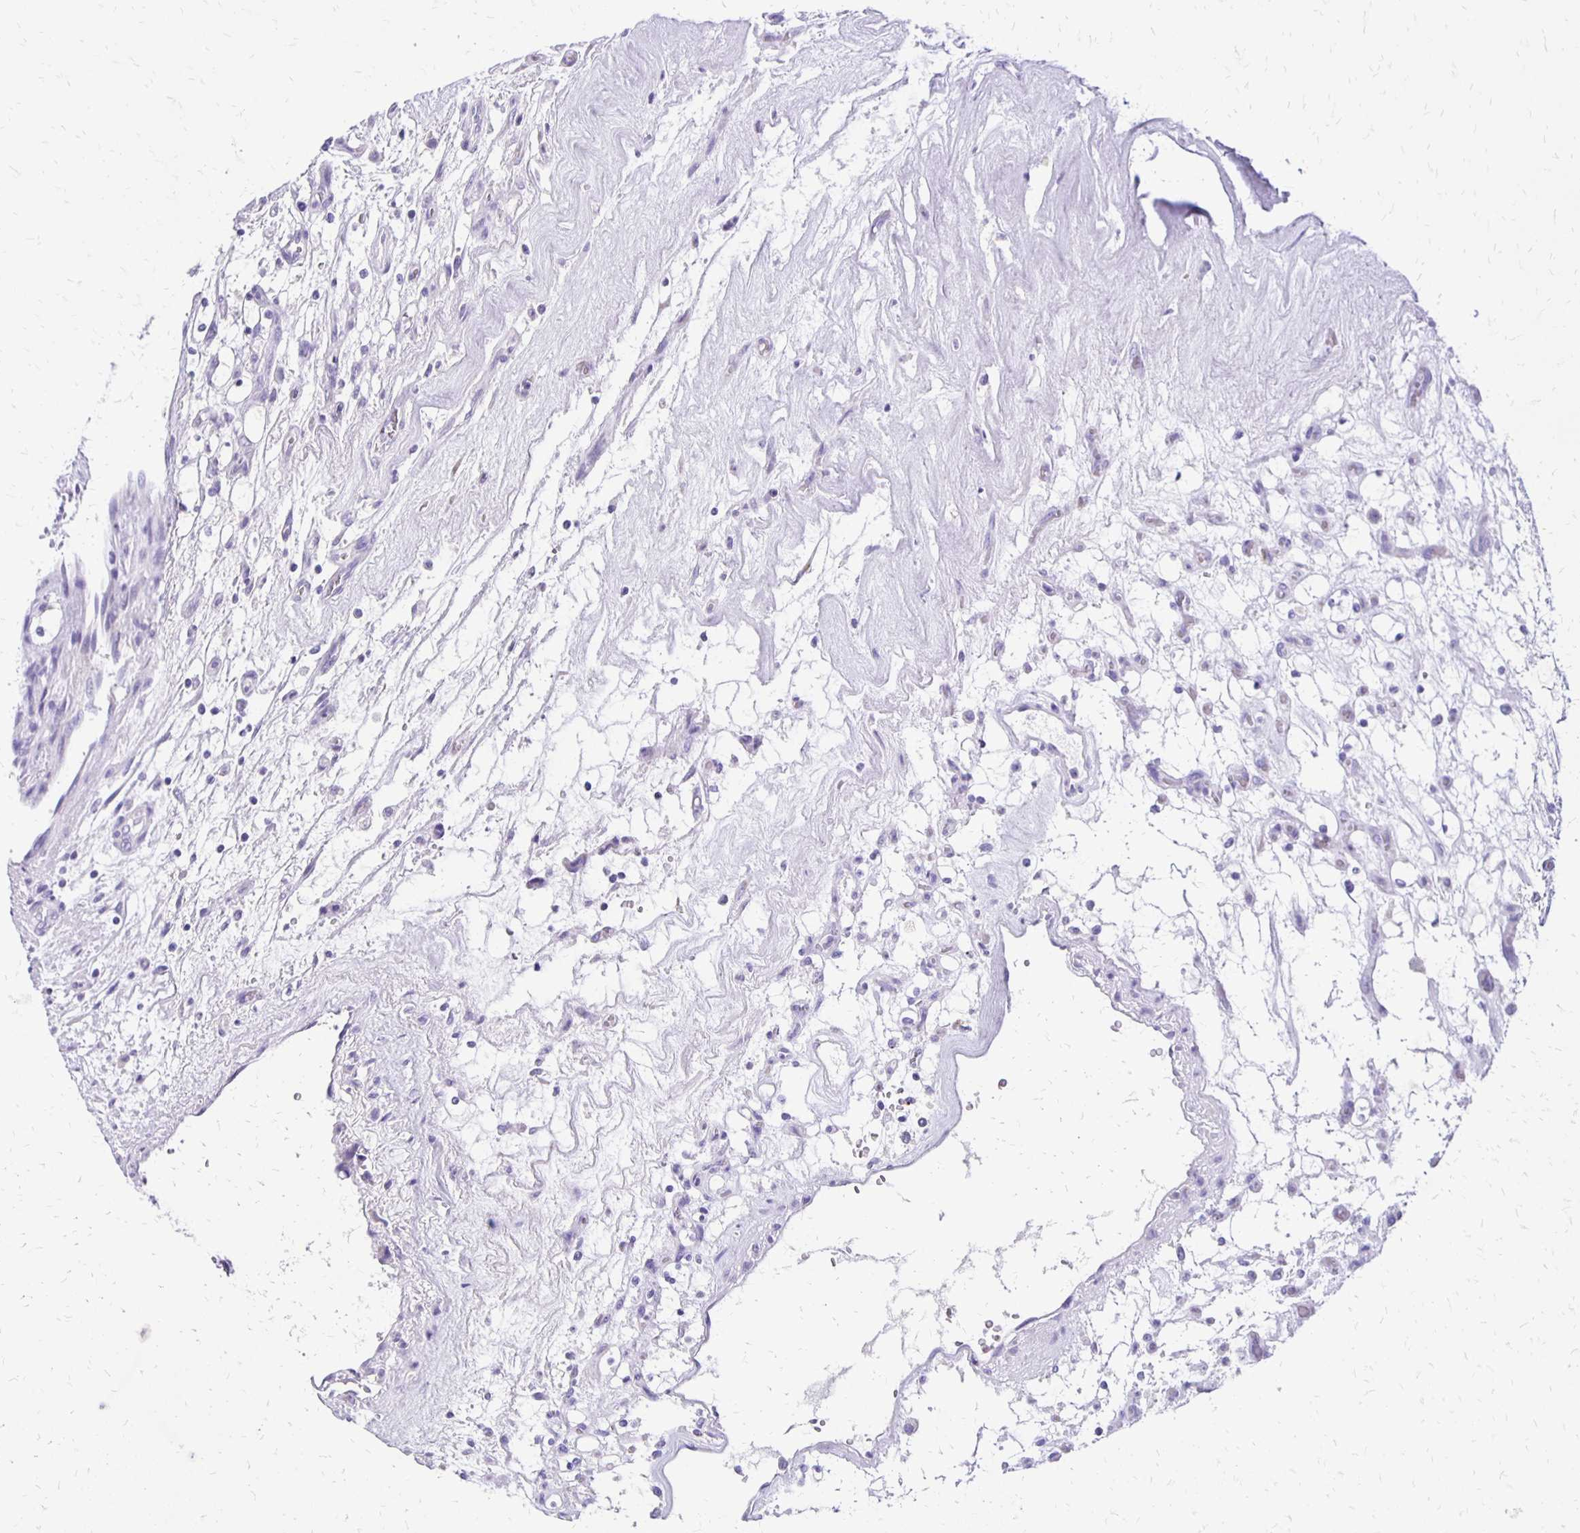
{"staining": {"intensity": "negative", "quantity": "none", "location": "none"}, "tissue": "renal cancer", "cell_type": "Tumor cells", "image_type": "cancer", "snomed": [{"axis": "morphology", "description": "Adenocarcinoma, NOS"}, {"axis": "topography", "description": "Kidney"}], "caption": "Immunohistochemical staining of human renal cancer demonstrates no significant positivity in tumor cells.", "gene": "ANKRD45", "patient": {"sex": "female", "age": 69}}